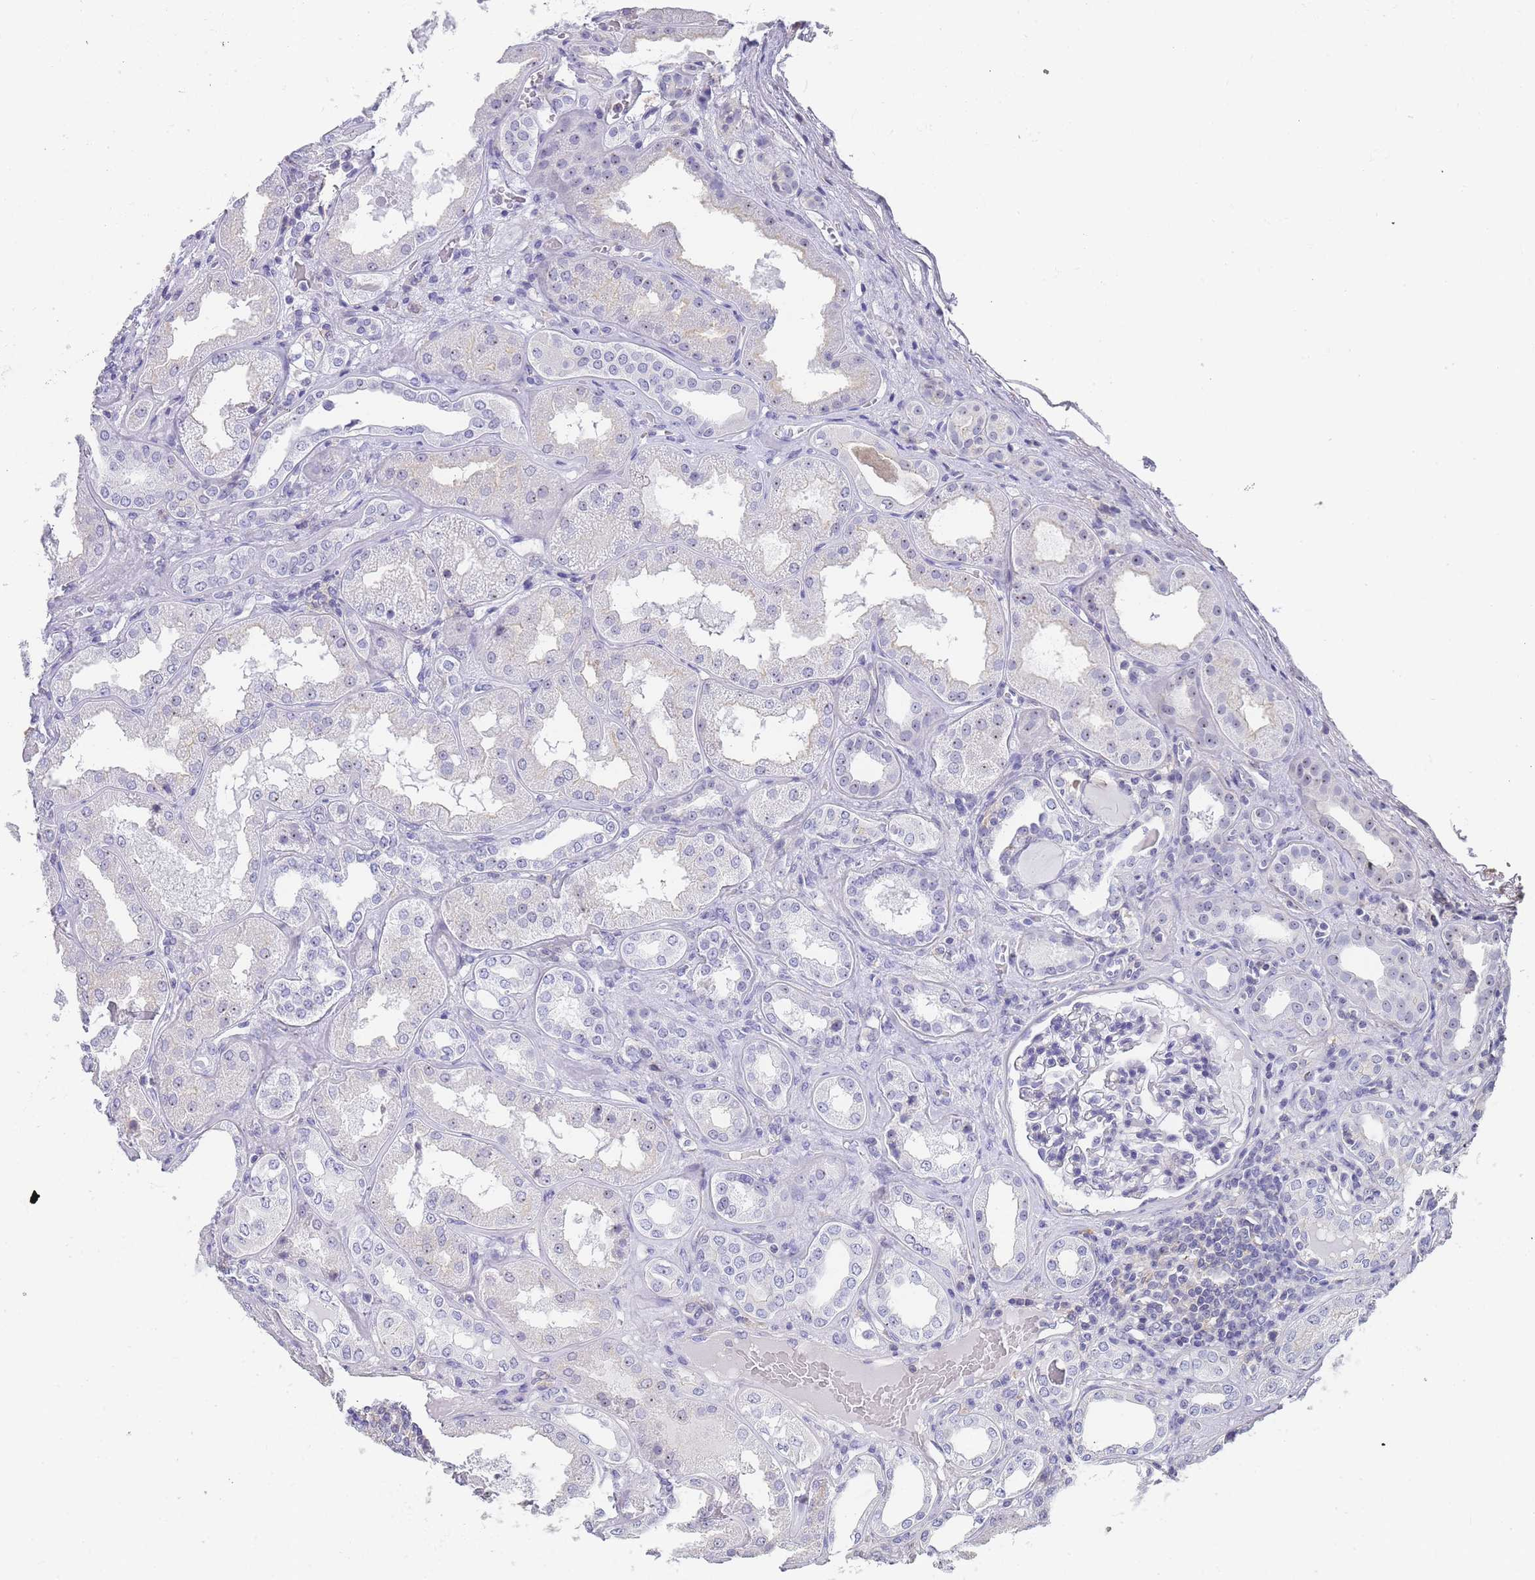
{"staining": {"intensity": "negative", "quantity": "none", "location": "none"}, "tissue": "kidney", "cell_type": "Cells in glomeruli", "image_type": "normal", "snomed": [{"axis": "morphology", "description": "Normal tissue, NOS"}, {"axis": "topography", "description": "Kidney"}], "caption": "Immunohistochemistry micrograph of normal kidney: human kidney stained with DAB (3,3'-diaminobenzidine) exhibits no significant protein positivity in cells in glomeruli. (DAB IHC visualized using brightfield microscopy, high magnification).", "gene": "NOP14", "patient": {"sex": "female", "age": 56}}